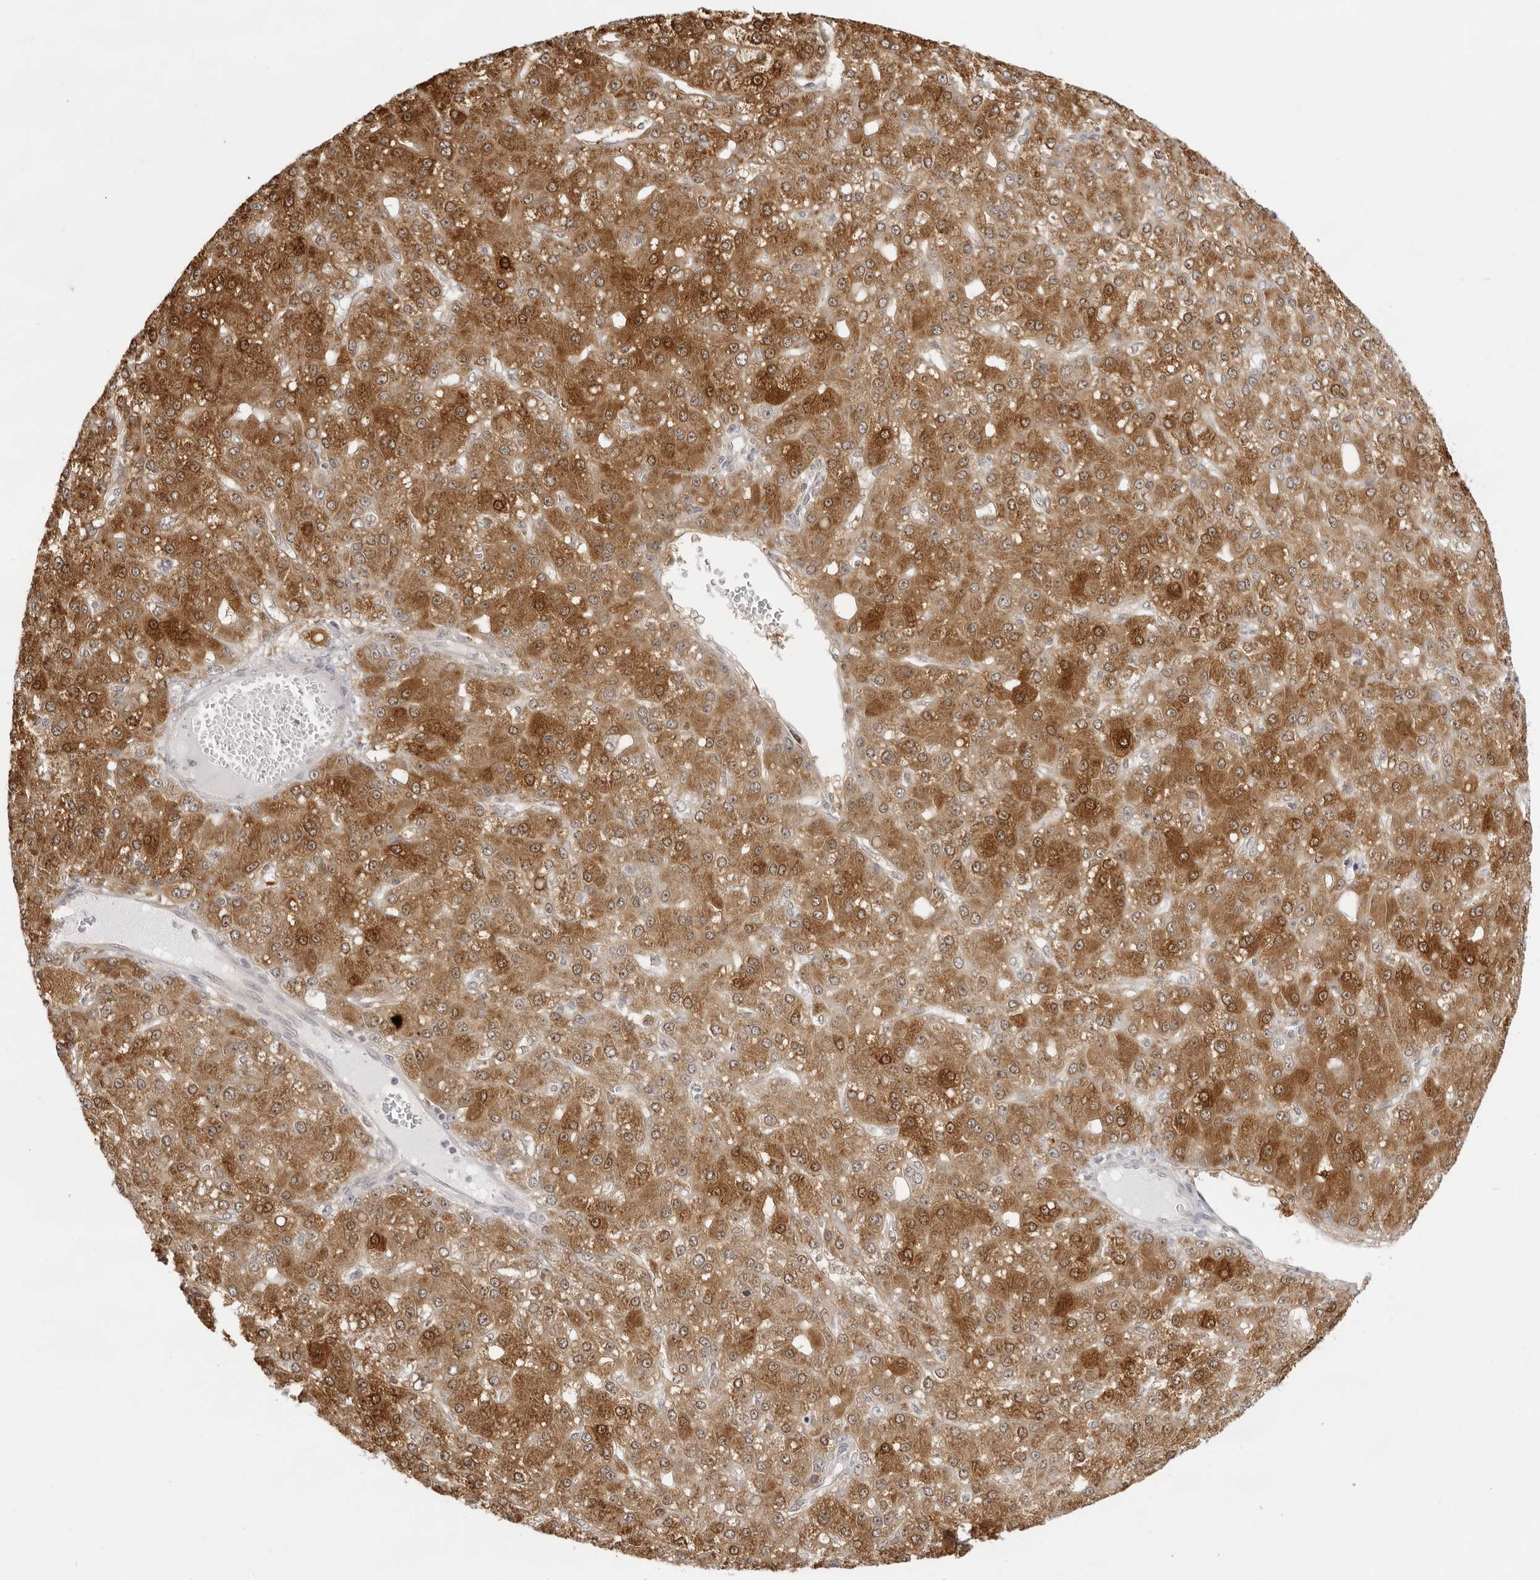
{"staining": {"intensity": "moderate", "quantity": ">75%", "location": "cytoplasmic/membranous,nuclear"}, "tissue": "liver cancer", "cell_type": "Tumor cells", "image_type": "cancer", "snomed": [{"axis": "morphology", "description": "Carcinoma, Hepatocellular, NOS"}, {"axis": "topography", "description": "Liver"}], "caption": "Brown immunohistochemical staining in liver cancer (hepatocellular carcinoma) shows moderate cytoplasmic/membranous and nuclear positivity in approximately >75% of tumor cells. (Brightfield microscopy of DAB IHC at high magnification).", "gene": "FDPS", "patient": {"sex": "male", "age": 67}}